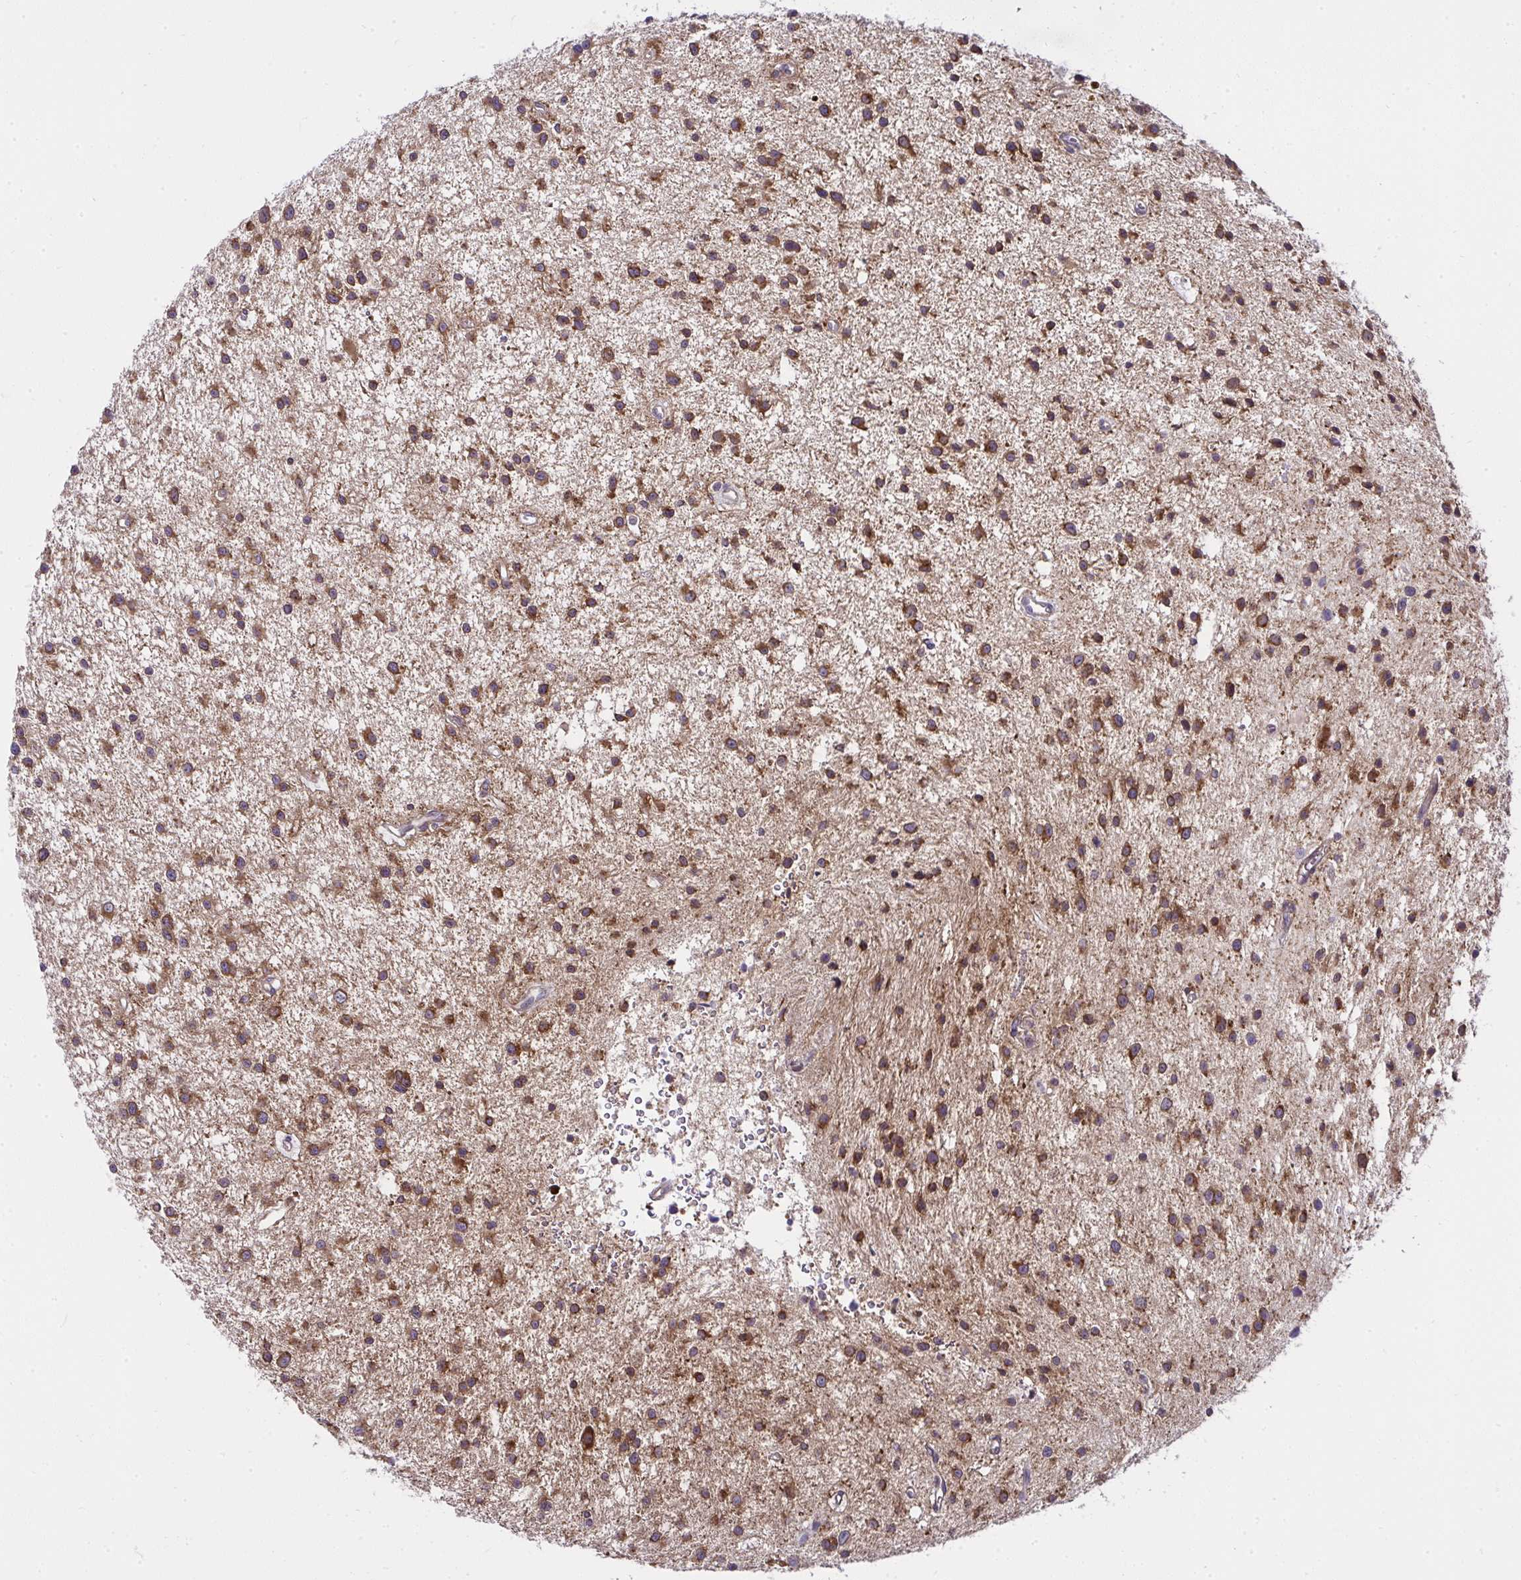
{"staining": {"intensity": "strong", "quantity": ">75%", "location": "cytoplasmic/membranous"}, "tissue": "glioma", "cell_type": "Tumor cells", "image_type": "cancer", "snomed": [{"axis": "morphology", "description": "Glioma, malignant, Low grade"}, {"axis": "topography", "description": "Brain"}], "caption": "Protein expression analysis of human low-grade glioma (malignant) reveals strong cytoplasmic/membranous expression in approximately >75% of tumor cells.", "gene": "RPS7", "patient": {"sex": "male", "age": 43}}